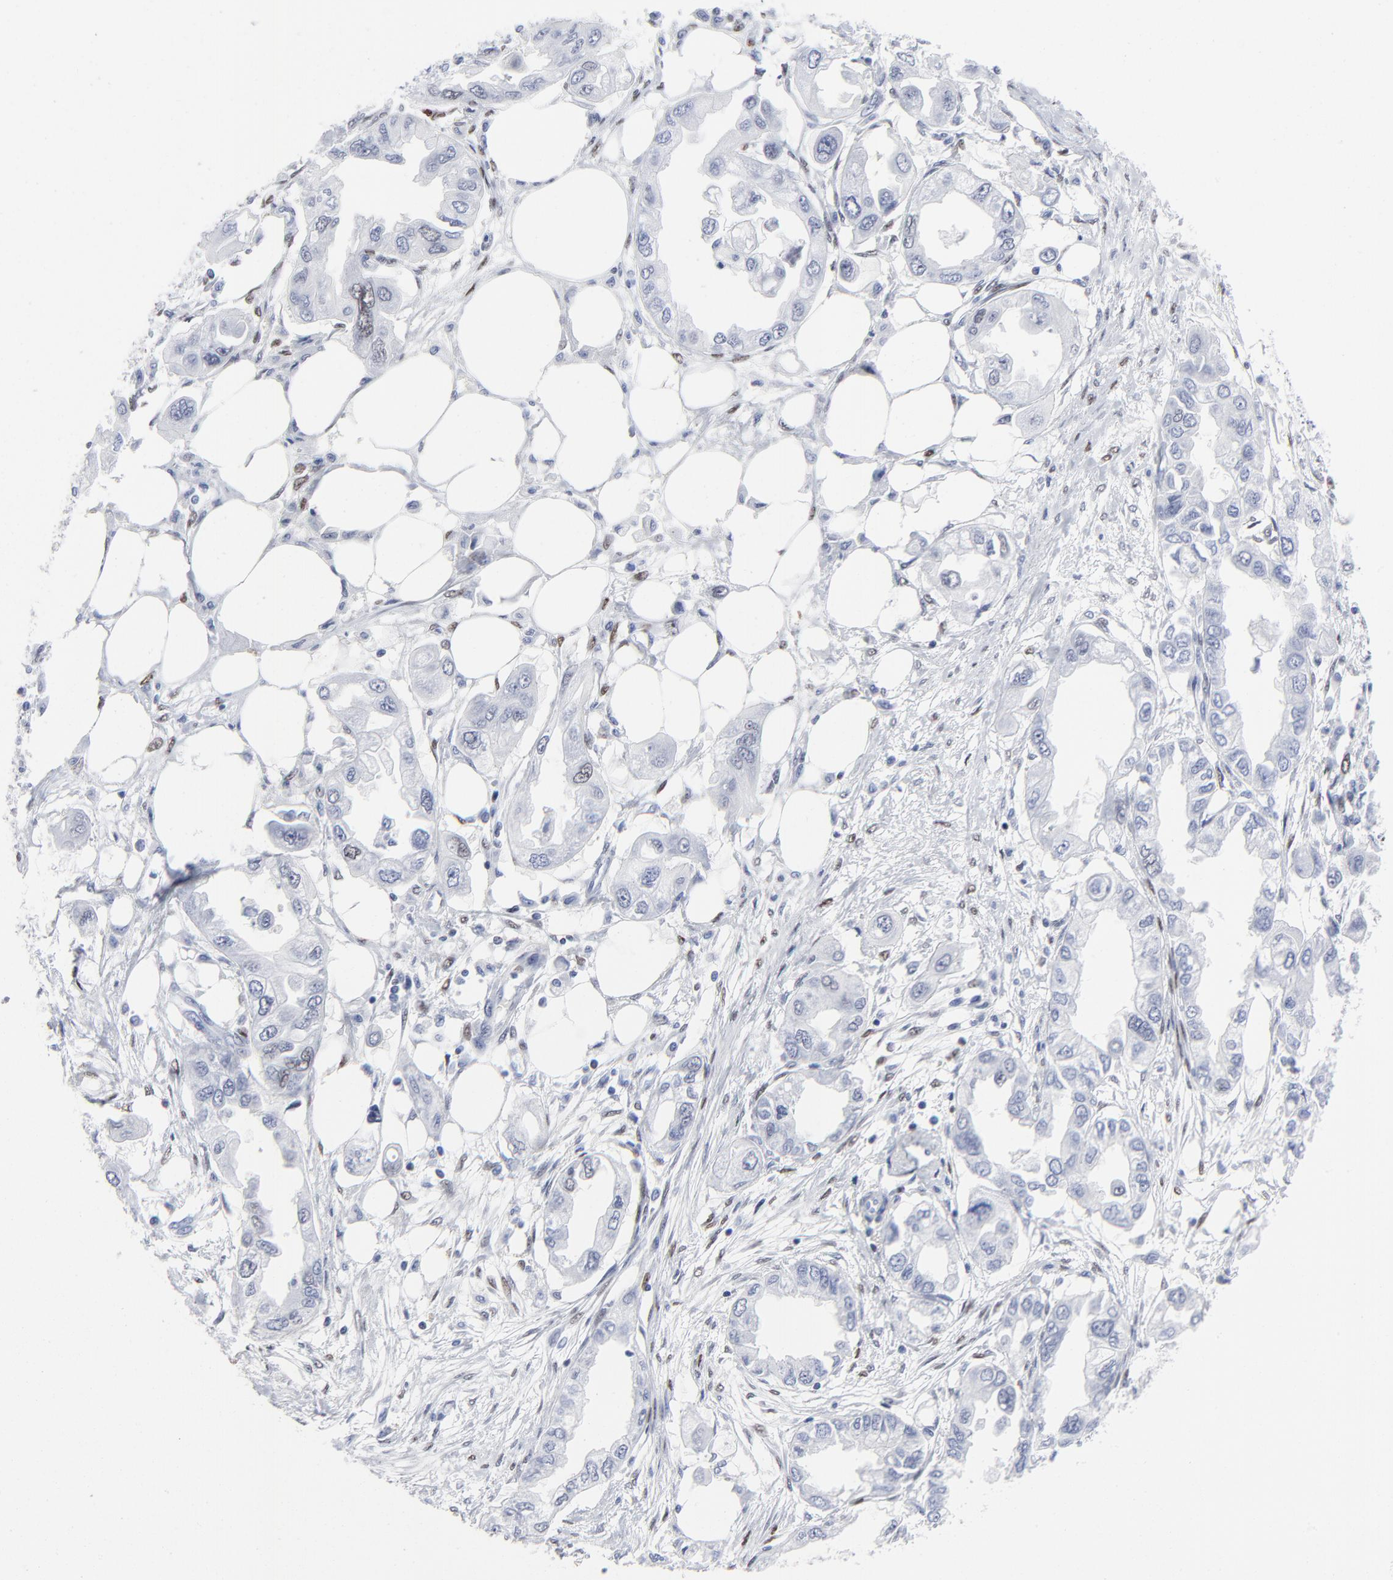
{"staining": {"intensity": "weak", "quantity": "<25%", "location": "nuclear"}, "tissue": "endometrial cancer", "cell_type": "Tumor cells", "image_type": "cancer", "snomed": [{"axis": "morphology", "description": "Adenocarcinoma, NOS"}, {"axis": "topography", "description": "Endometrium"}], "caption": "DAB immunohistochemical staining of endometrial cancer displays no significant expression in tumor cells.", "gene": "JUN", "patient": {"sex": "female", "age": 67}}